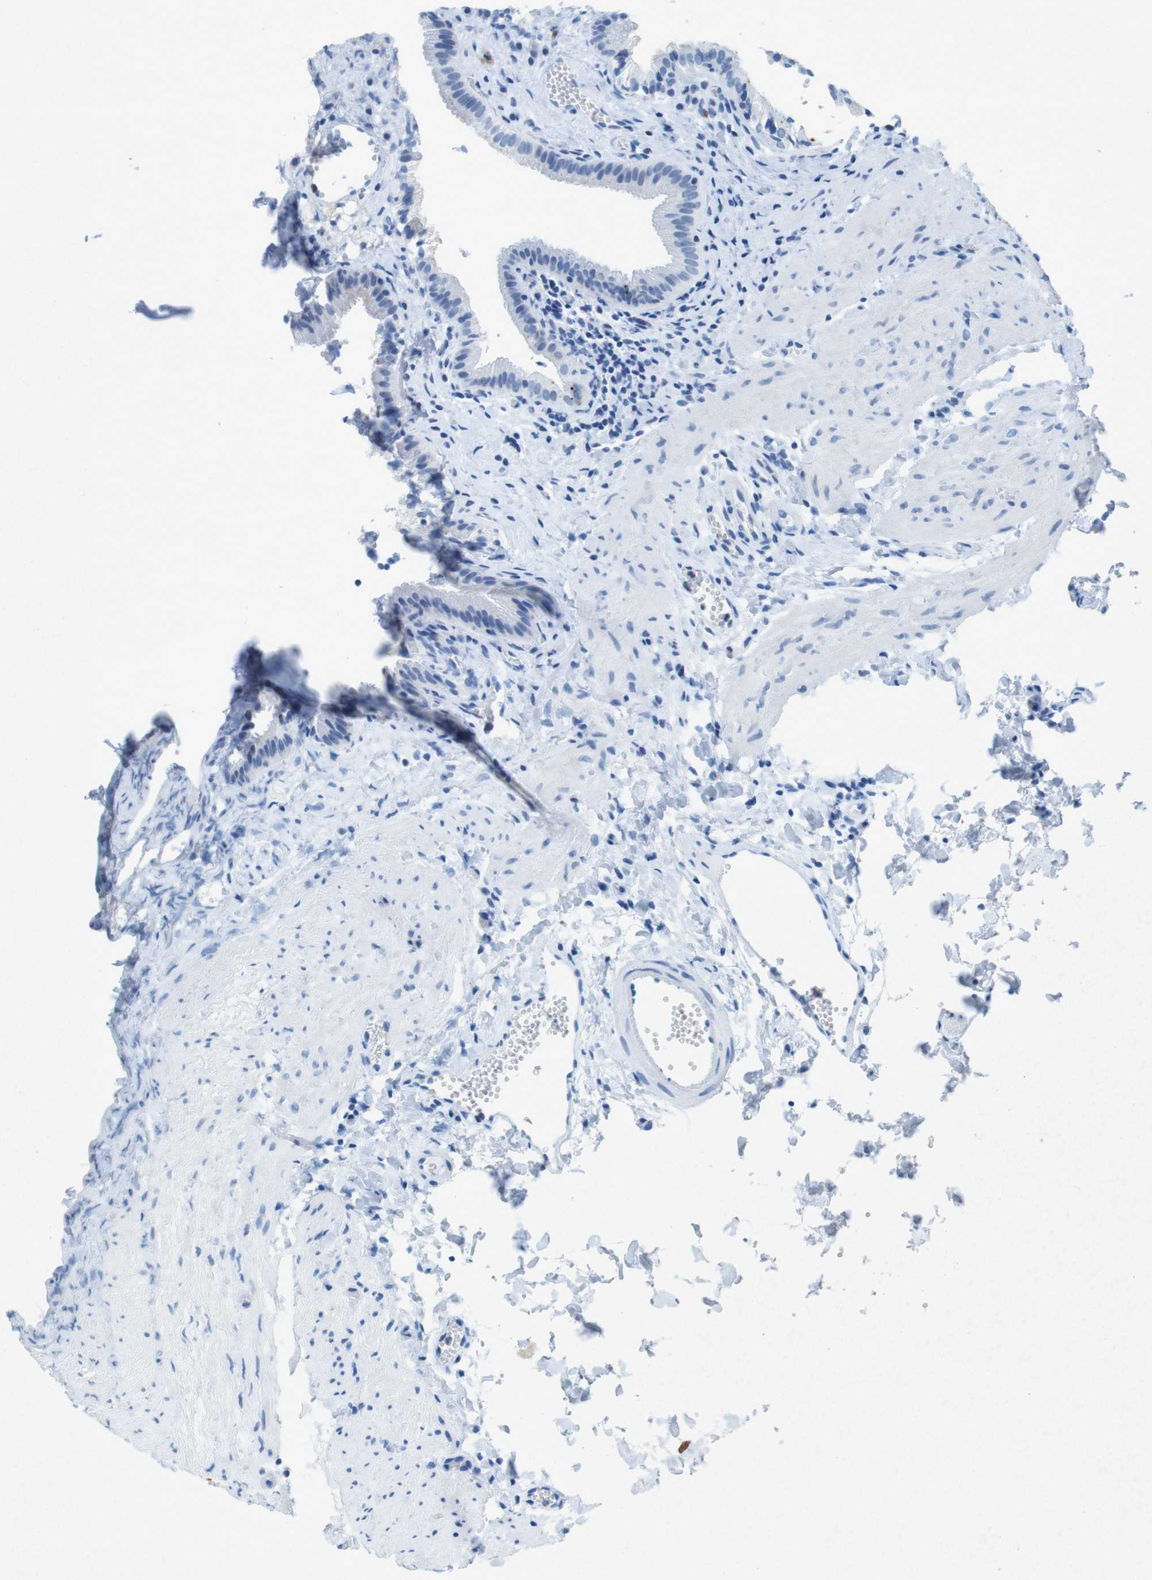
{"staining": {"intensity": "negative", "quantity": "none", "location": "none"}, "tissue": "gallbladder", "cell_type": "Glandular cells", "image_type": "normal", "snomed": [{"axis": "morphology", "description": "Normal tissue, NOS"}, {"axis": "topography", "description": "Gallbladder"}], "caption": "A high-resolution histopathology image shows immunohistochemistry staining of unremarkable gallbladder, which exhibits no significant positivity in glandular cells. (Brightfield microscopy of DAB (3,3'-diaminobenzidine) IHC at high magnification).", "gene": "CTAG1B", "patient": {"sex": "female", "age": 24}}